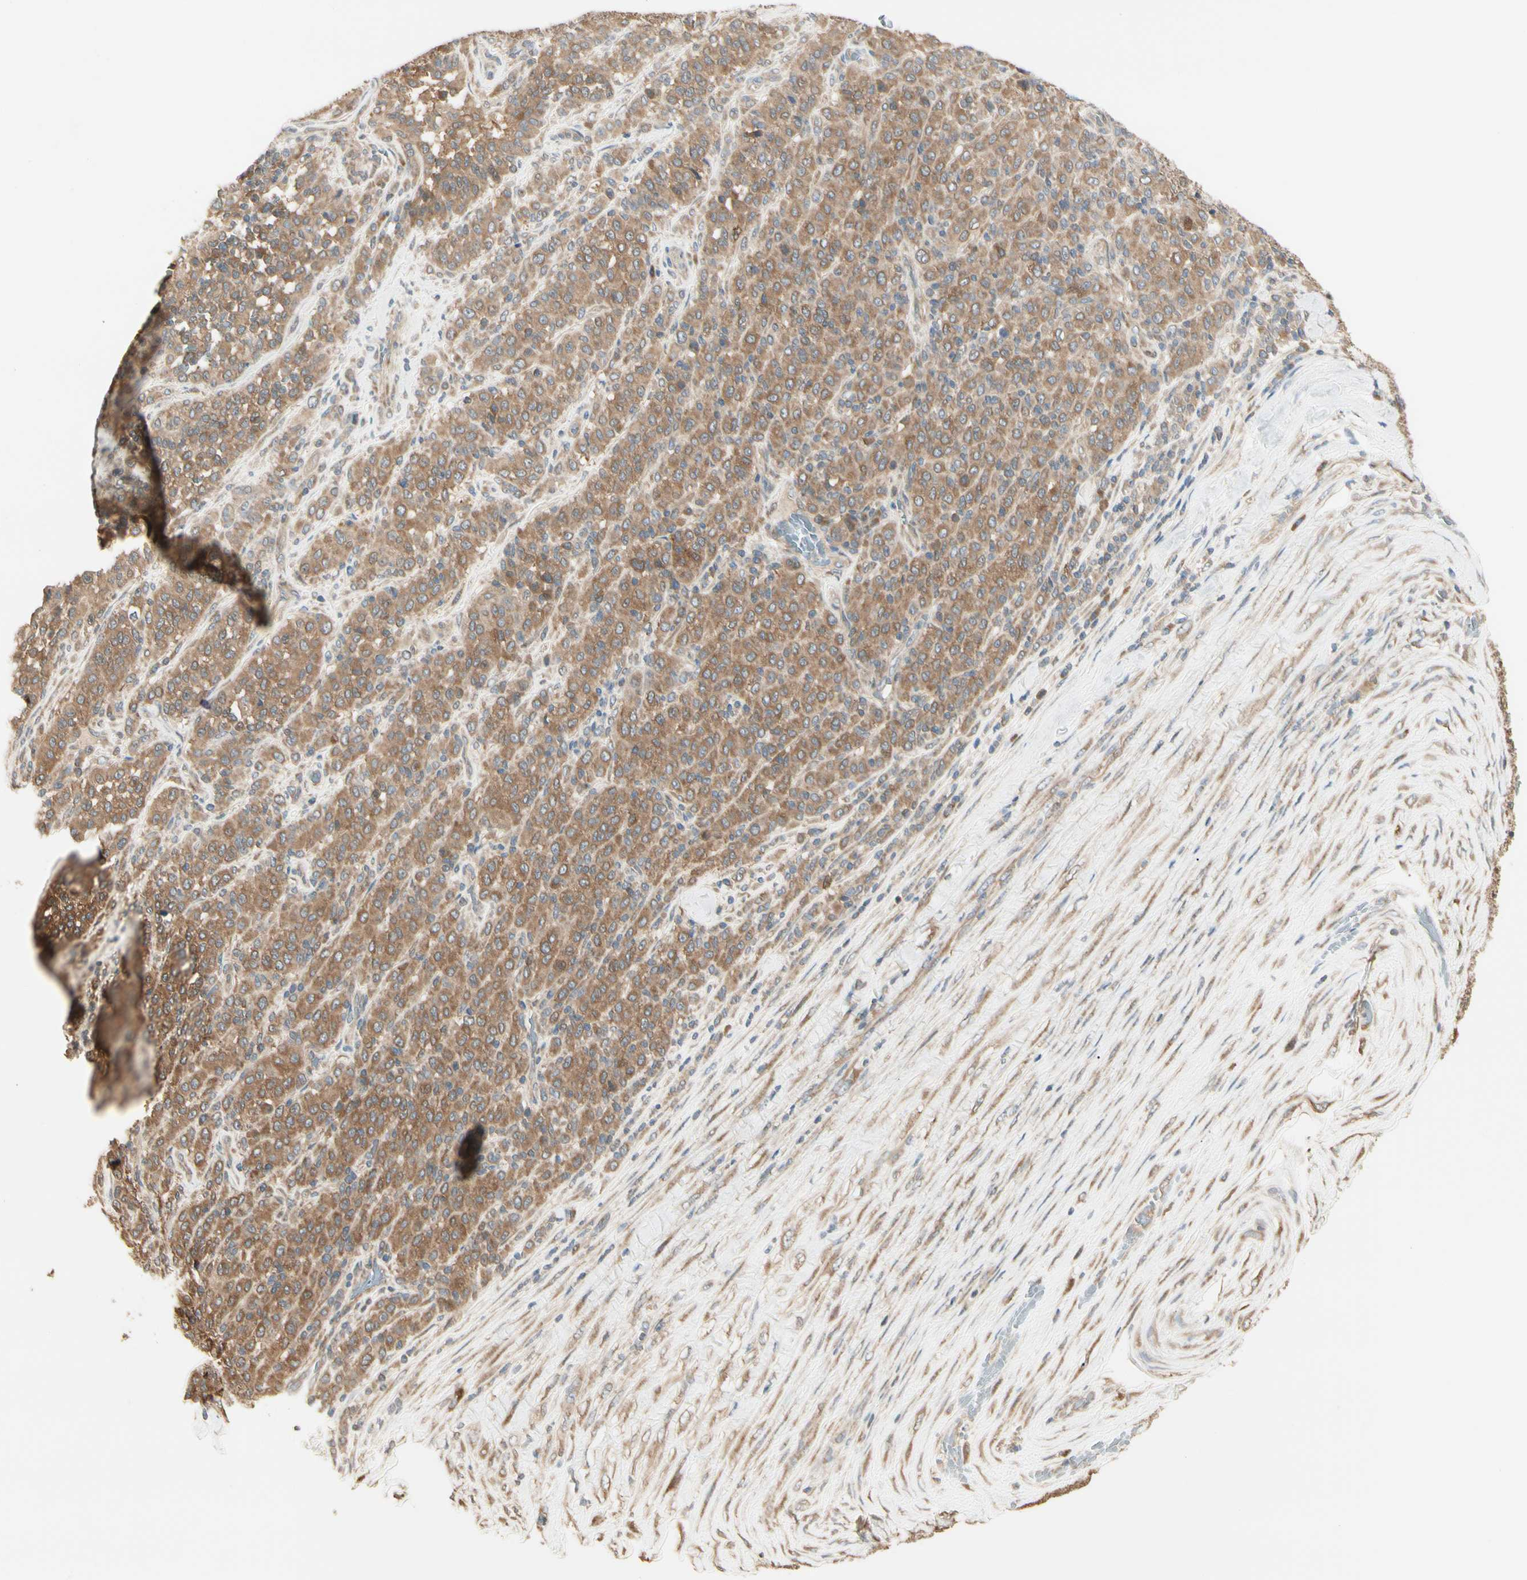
{"staining": {"intensity": "moderate", "quantity": ">75%", "location": "cytoplasmic/membranous"}, "tissue": "melanoma", "cell_type": "Tumor cells", "image_type": "cancer", "snomed": [{"axis": "morphology", "description": "Malignant melanoma, Metastatic site"}, {"axis": "topography", "description": "Pancreas"}], "caption": "An immunohistochemistry image of tumor tissue is shown. Protein staining in brown highlights moderate cytoplasmic/membranous positivity in melanoma within tumor cells. (Stains: DAB (3,3'-diaminobenzidine) in brown, nuclei in blue, Microscopy: brightfield microscopy at high magnification).", "gene": "IRAG1", "patient": {"sex": "female", "age": 30}}